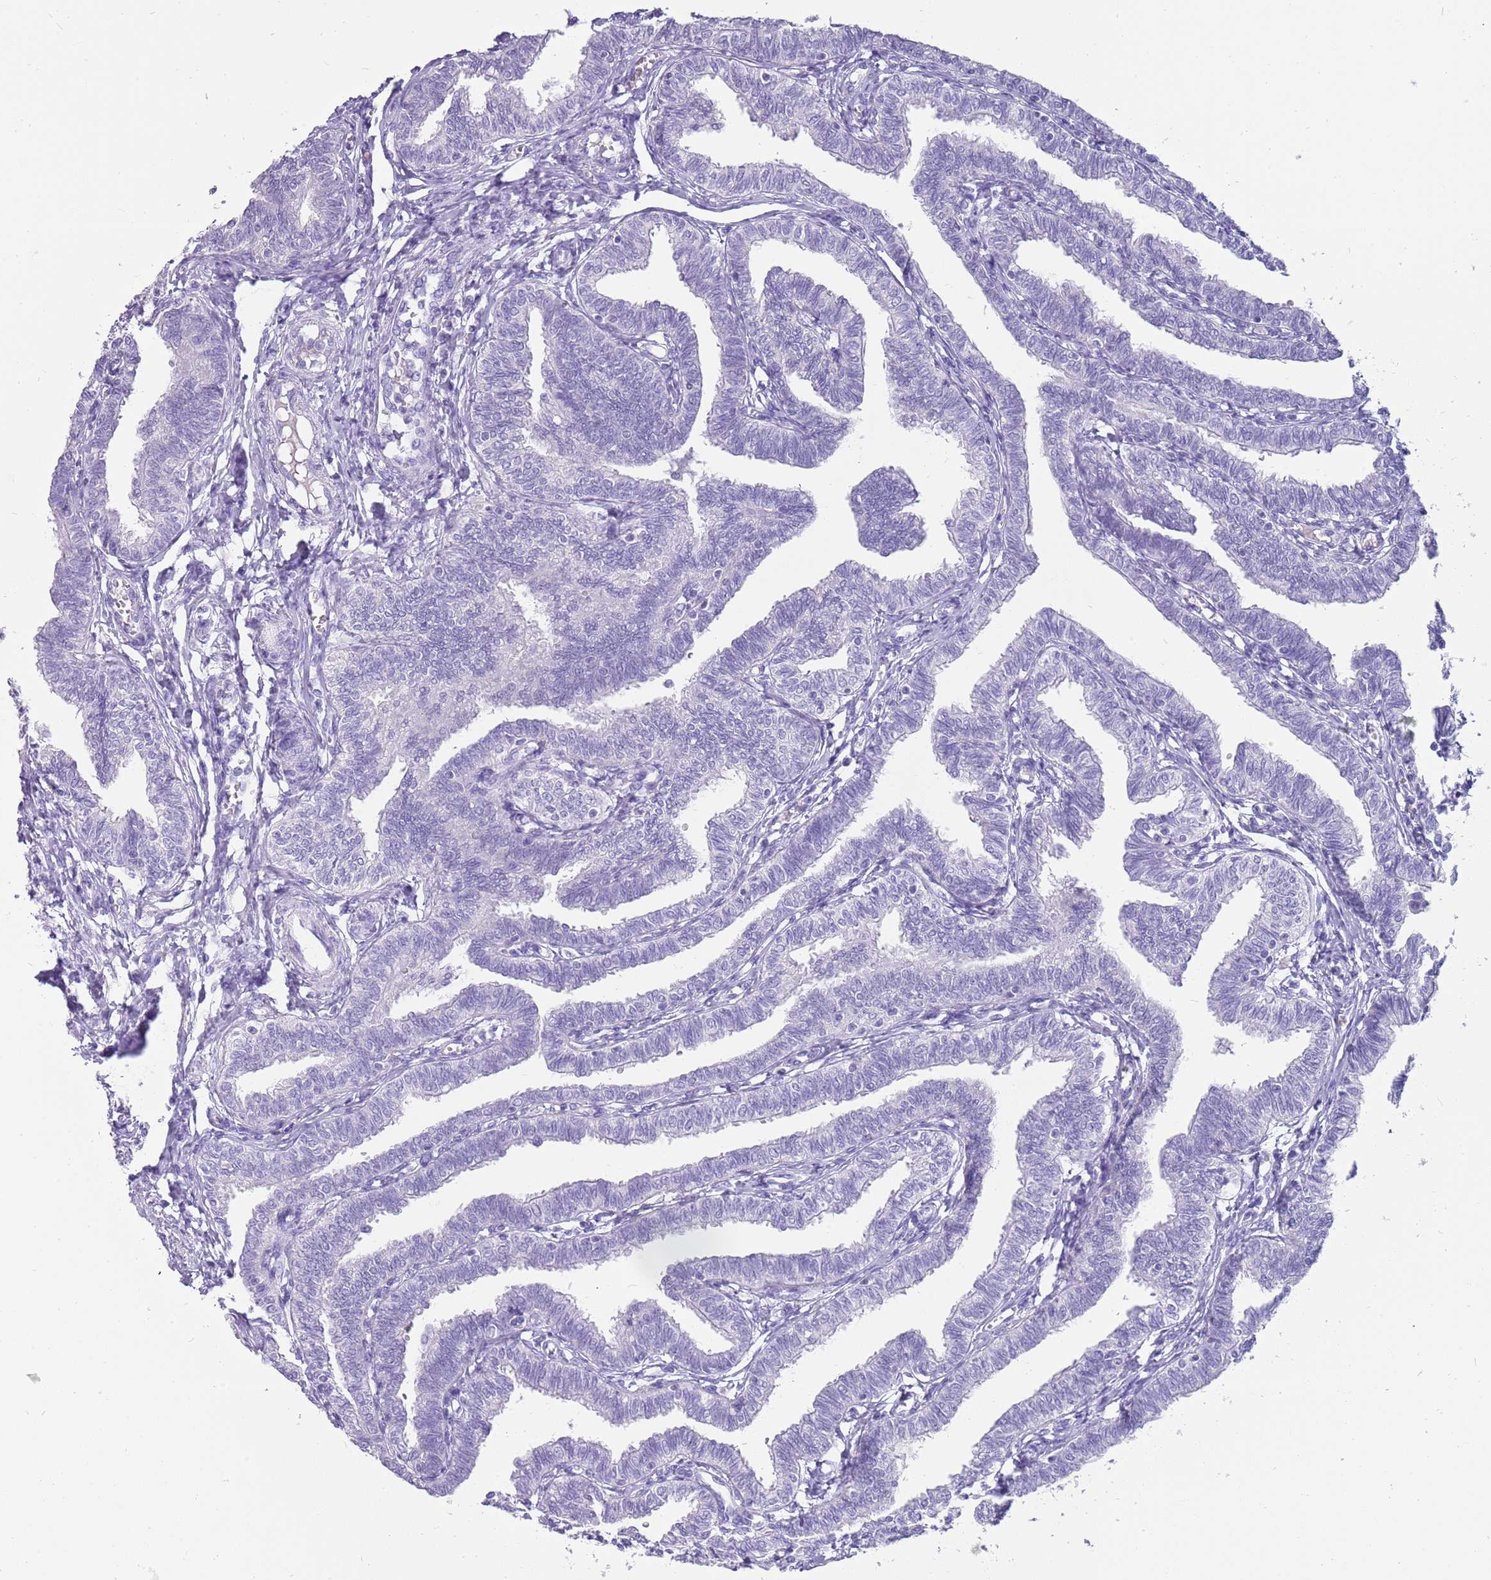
{"staining": {"intensity": "negative", "quantity": "none", "location": "none"}, "tissue": "fallopian tube", "cell_type": "Glandular cells", "image_type": "normal", "snomed": [{"axis": "morphology", "description": "Normal tissue, NOS"}, {"axis": "topography", "description": "Fallopian tube"}, {"axis": "topography", "description": "Ovary"}], "caption": "Photomicrograph shows no protein staining in glandular cells of benign fallopian tube. Brightfield microscopy of IHC stained with DAB (brown) and hematoxylin (blue), captured at high magnification.", "gene": "ENSG00000271254", "patient": {"sex": "female", "age": 23}}